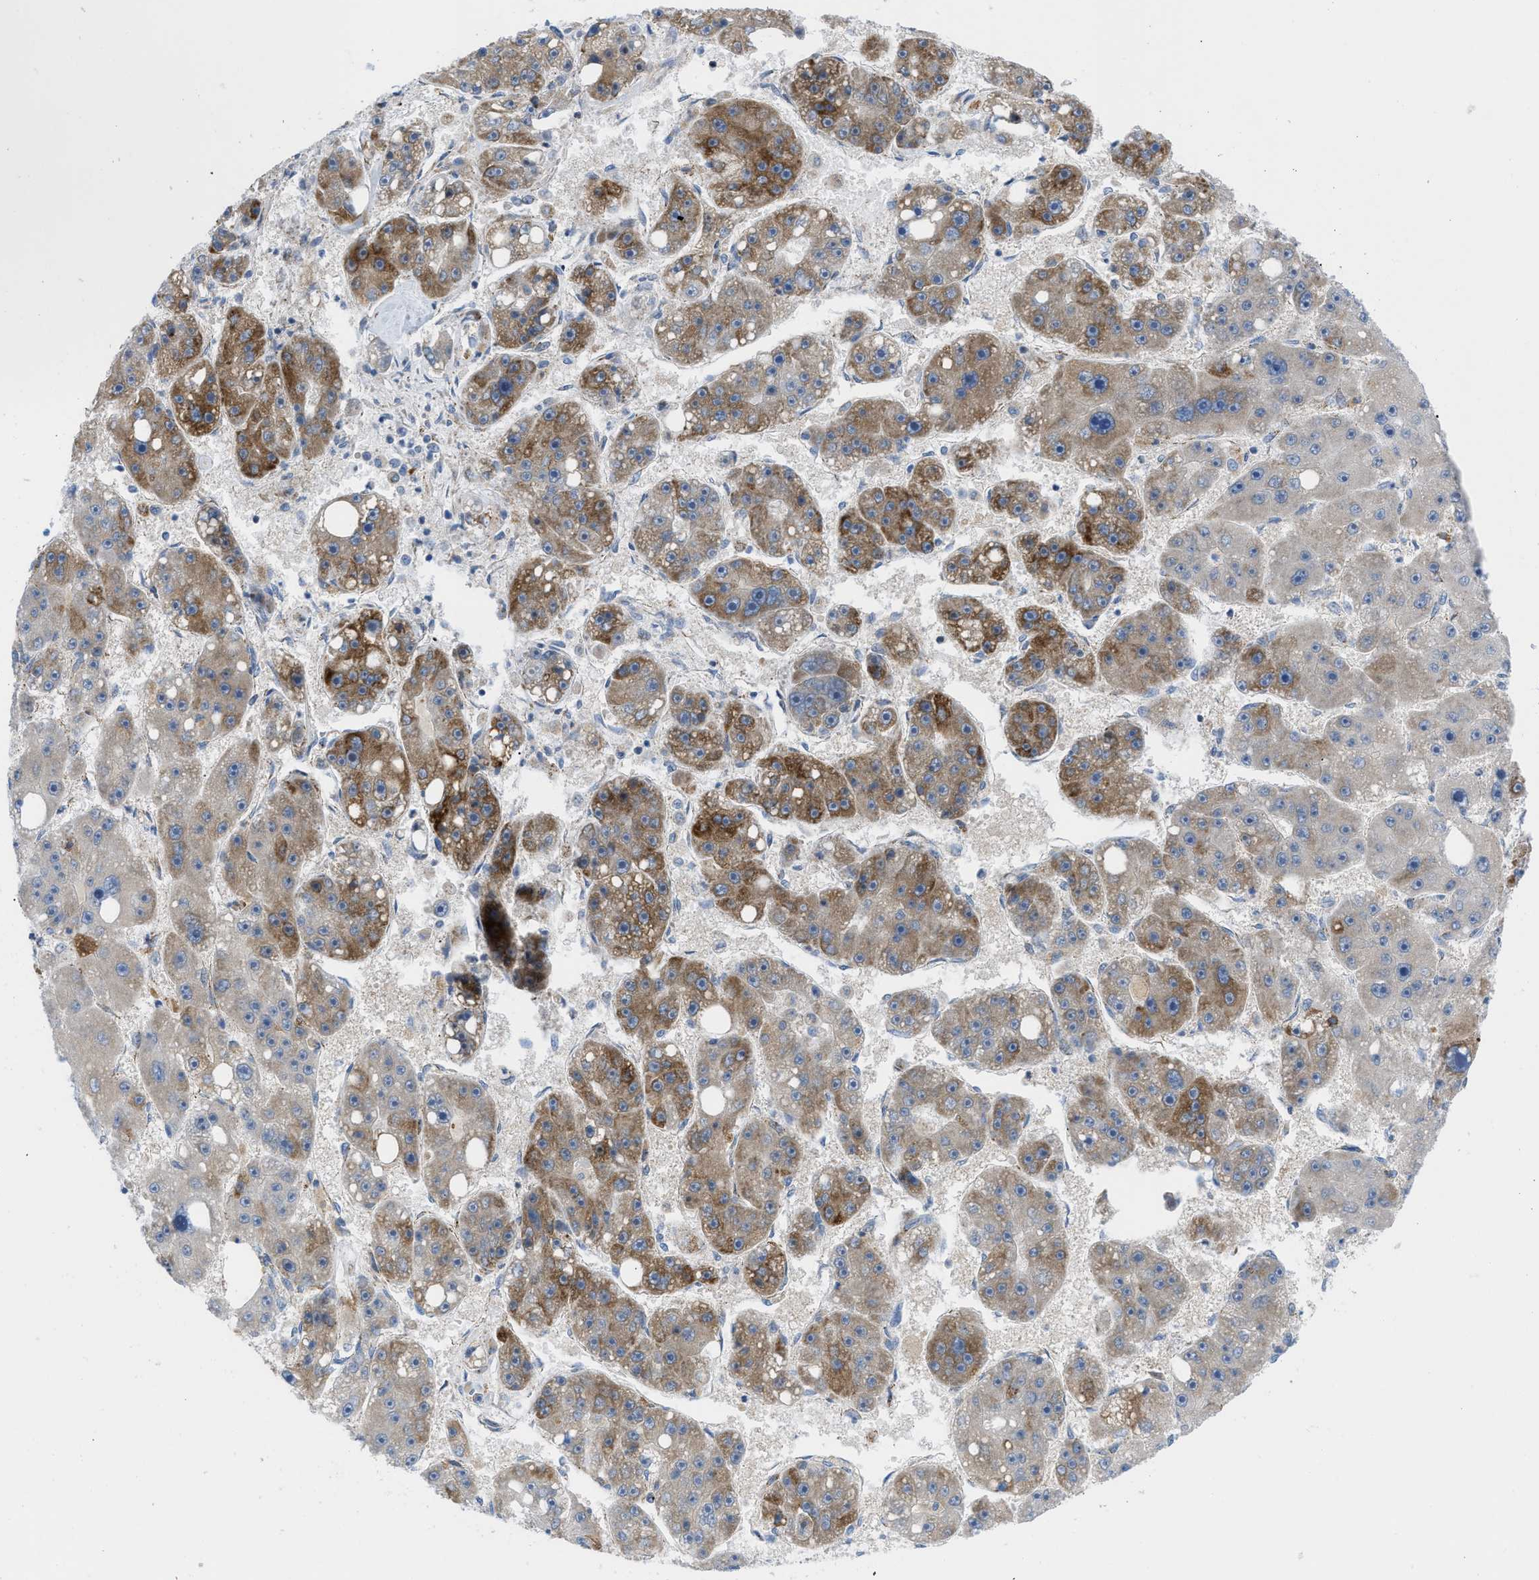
{"staining": {"intensity": "moderate", "quantity": "25%-75%", "location": "cytoplasmic/membranous"}, "tissue": "liver cancer", "cell_type": "Tumor cells", "image_type": "cancer", "snomed": [{"axis": "morphology", "description": "Carcinoma, Hepatocellular, NOS"}, {"axis": "topography", "description": "Liver"}], "caption": "This image displays liver cancer (hepatocellular carcinoma) stained with immunohistochemistry to label a protein in brown. The cytoplasmic/membranous of tumor cells show moderate positivity for the protein. Nuclei are counter-stained blue.", "gene": "RBBP9", "patient": {"sex": "female", "age": 61}}